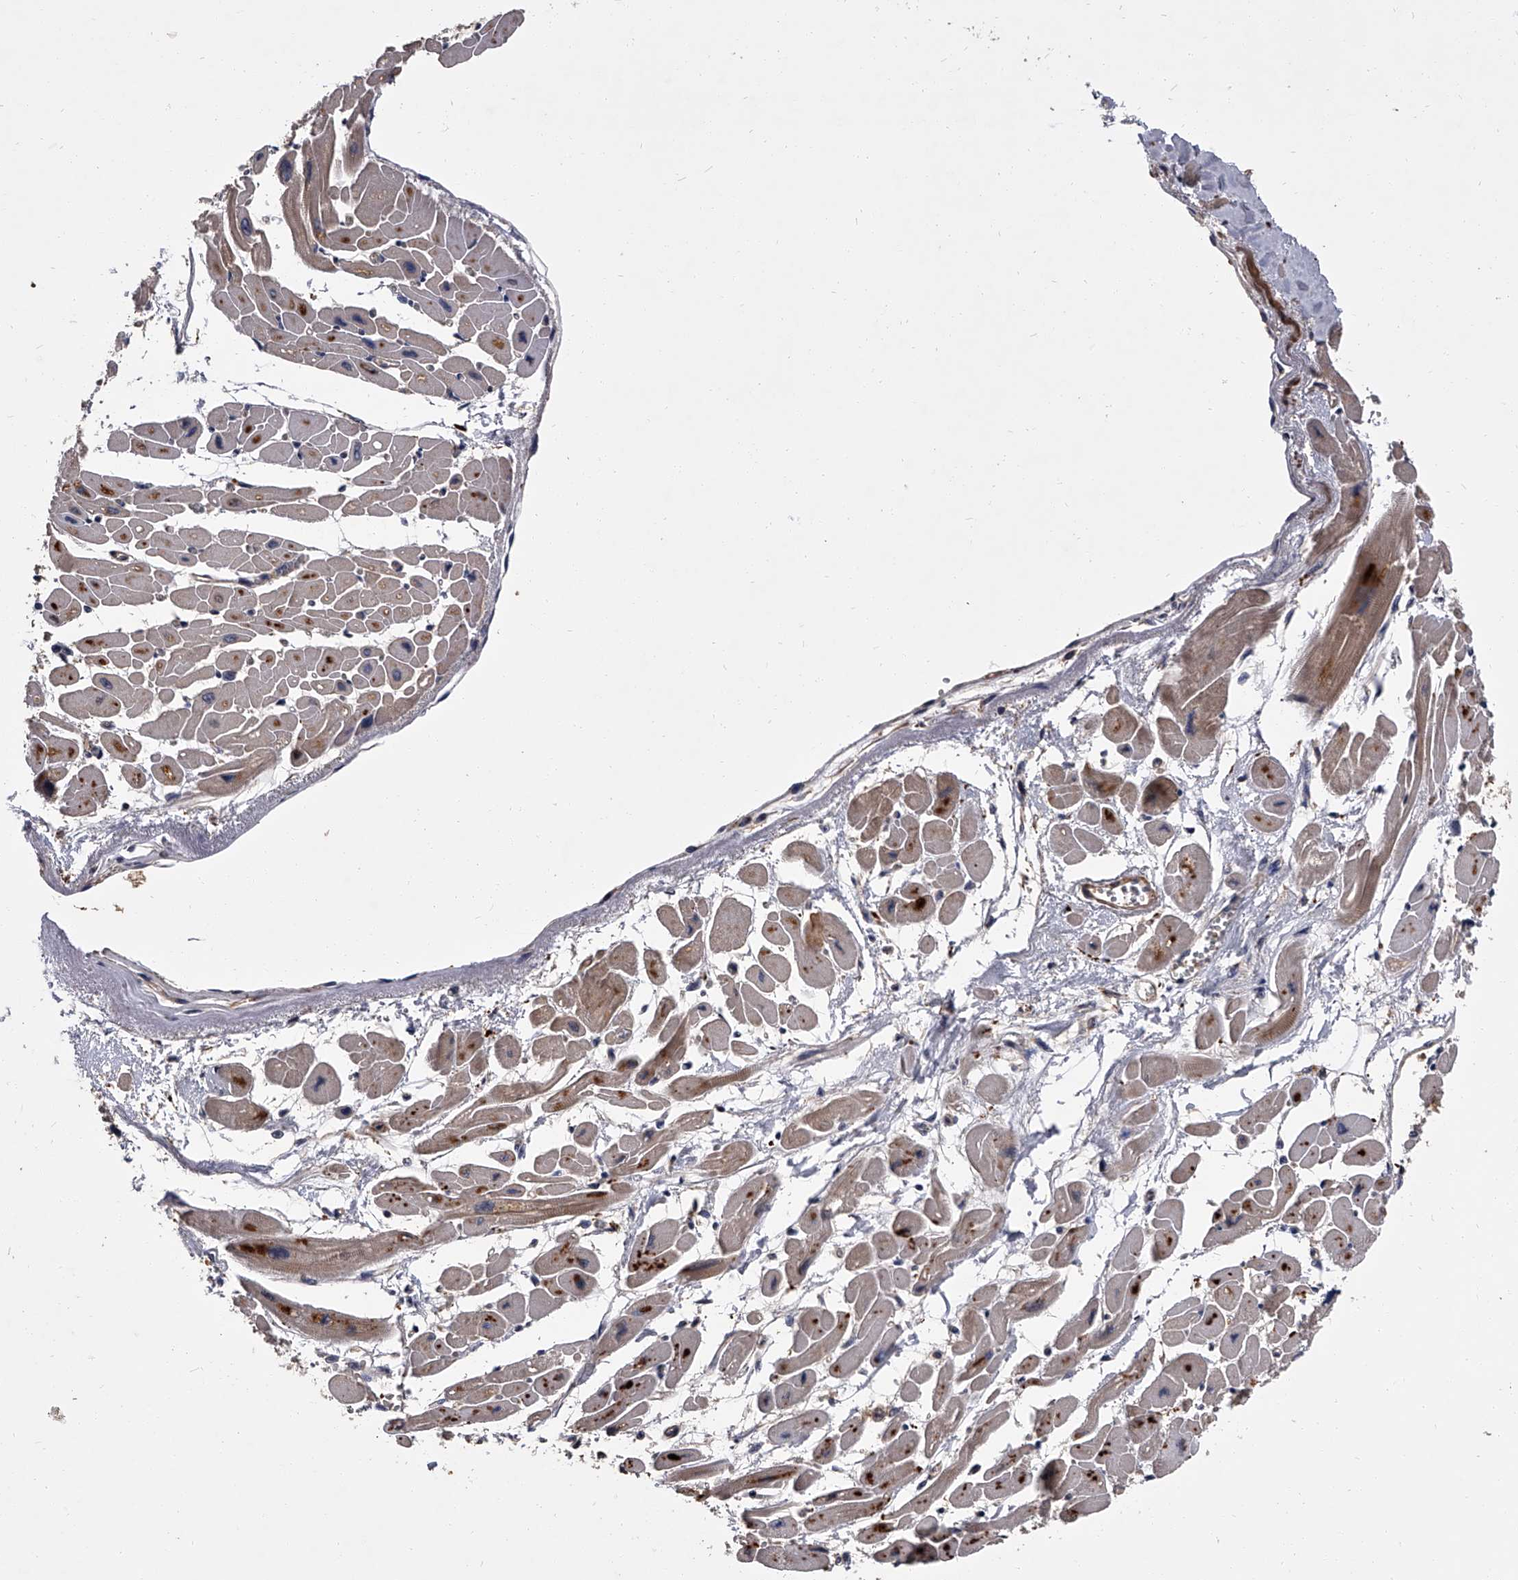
{"staining": {"intensity": "moderate", "quantity": "25%-75%", "location": "cytoplasmic/membranous,nuclear"}, "tissue": "heart muscle", "cell_type": "Cardiomyocytes", "image_type": "normal", "snomed": [{"axis": "morphology", "description": "Normal tissue, NOS"}, {"axis": "topography", "description": "Heart"}], "caption": "IHC micrograph of normal human heart muscle stained for a protein (brown), which demonstrates medium levels of moderate cytoplasmic/membranous,nuclear expression in approximately 25%-75% of cardiomyocytes.", "gene": "STK36", "patient": {"sex": "female", "age": 54}}